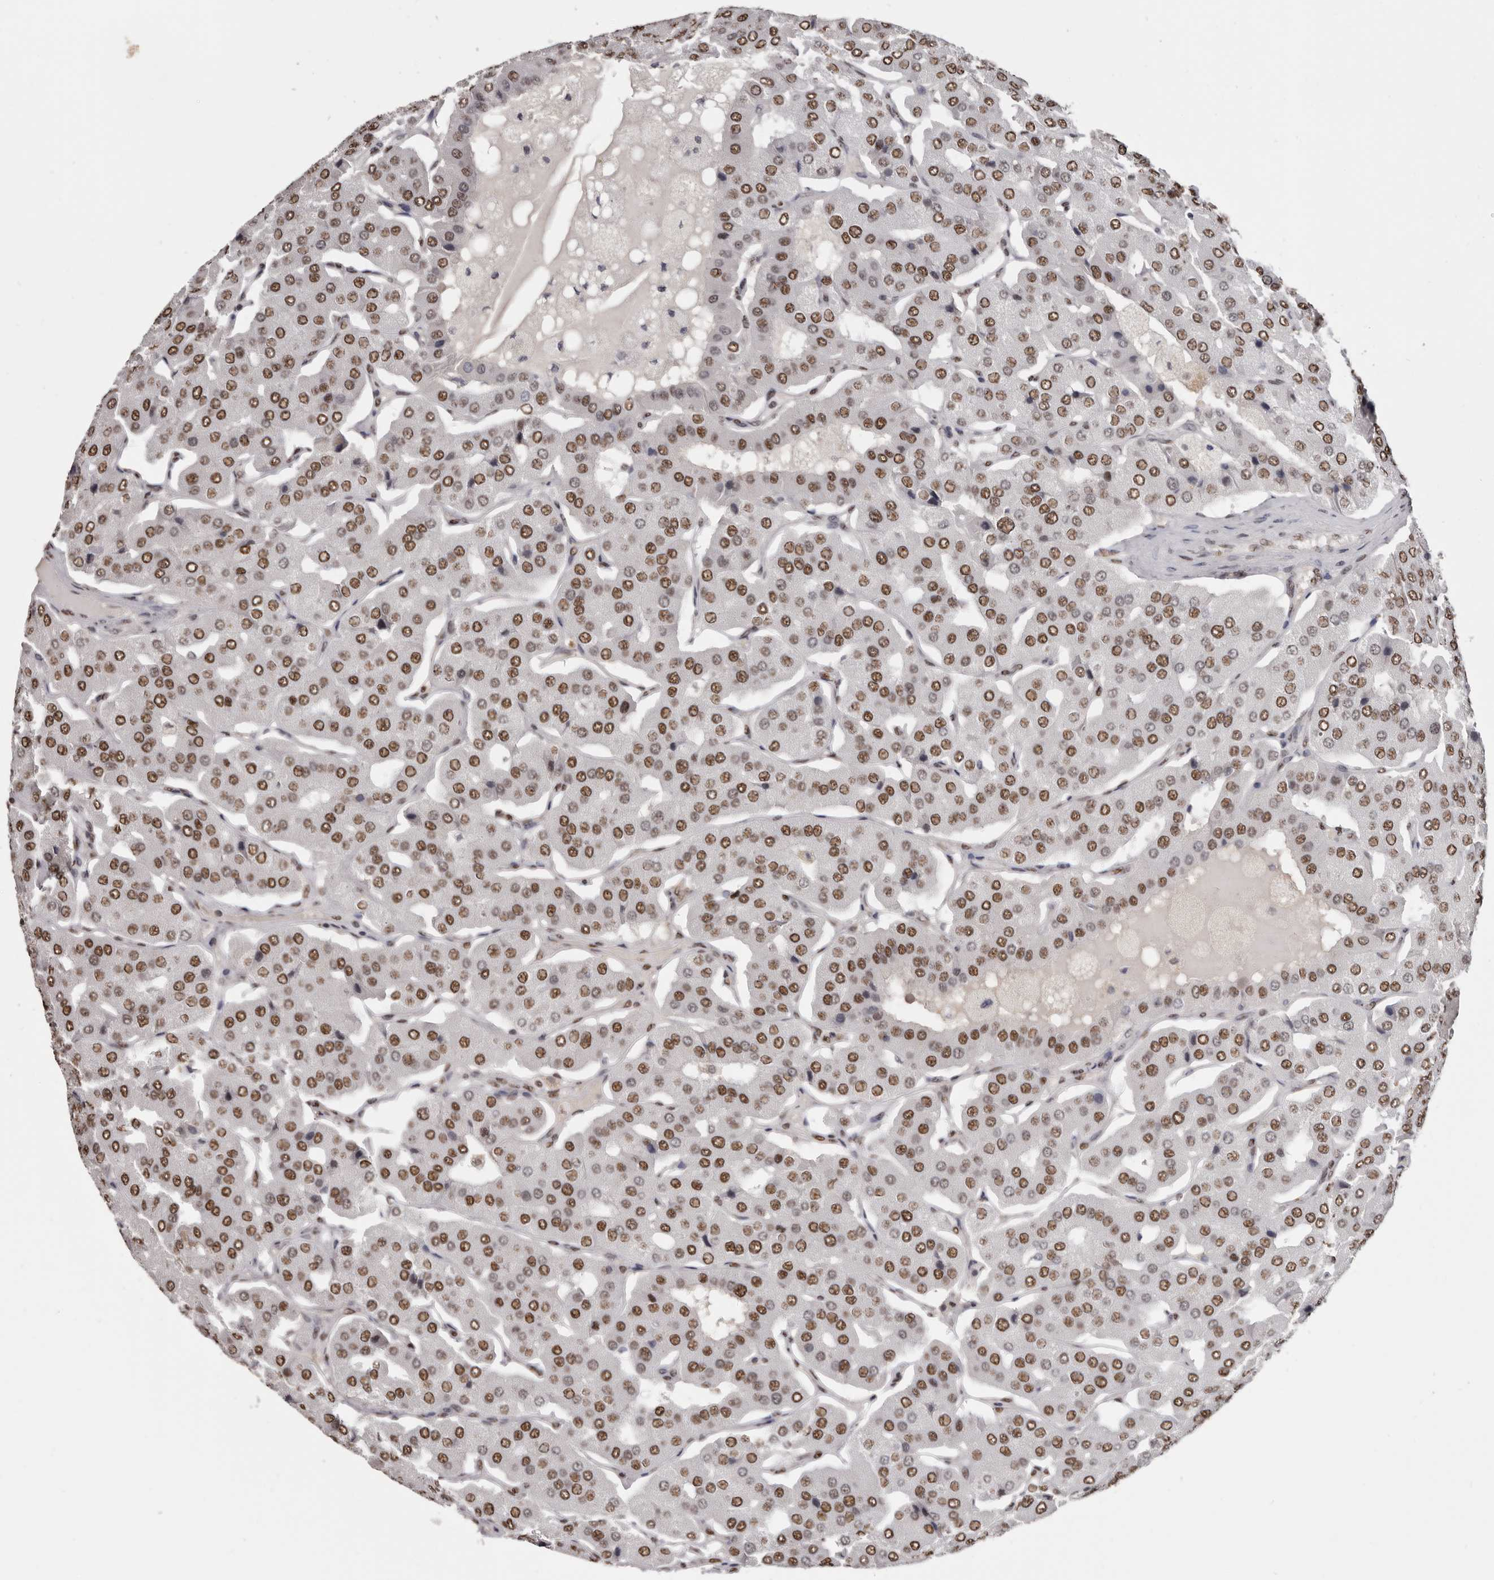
{"staining": {"intensity": "moderate", "quantity": ">75%", "location": "nuclear"}, "tissue": "parathyroid gland", "cell_type": "Glandular cells", "image_type": "normal", "snomed": [{"axis": "morphology", "description": "Normal tissue, NOS"}, {"axis": "morphology", "description": "Adenoma, NOS"}, {"axis": "topography", "description": "Parathyroid gland"}], "caption": "Protein positivity by immunohistochemistry exhibits moderate nuclear positivity in about >75% of glandular cells in normal parathyroid gland.", "gene": "SCAF4", "patient": {"sex": "female", "age": 86}}